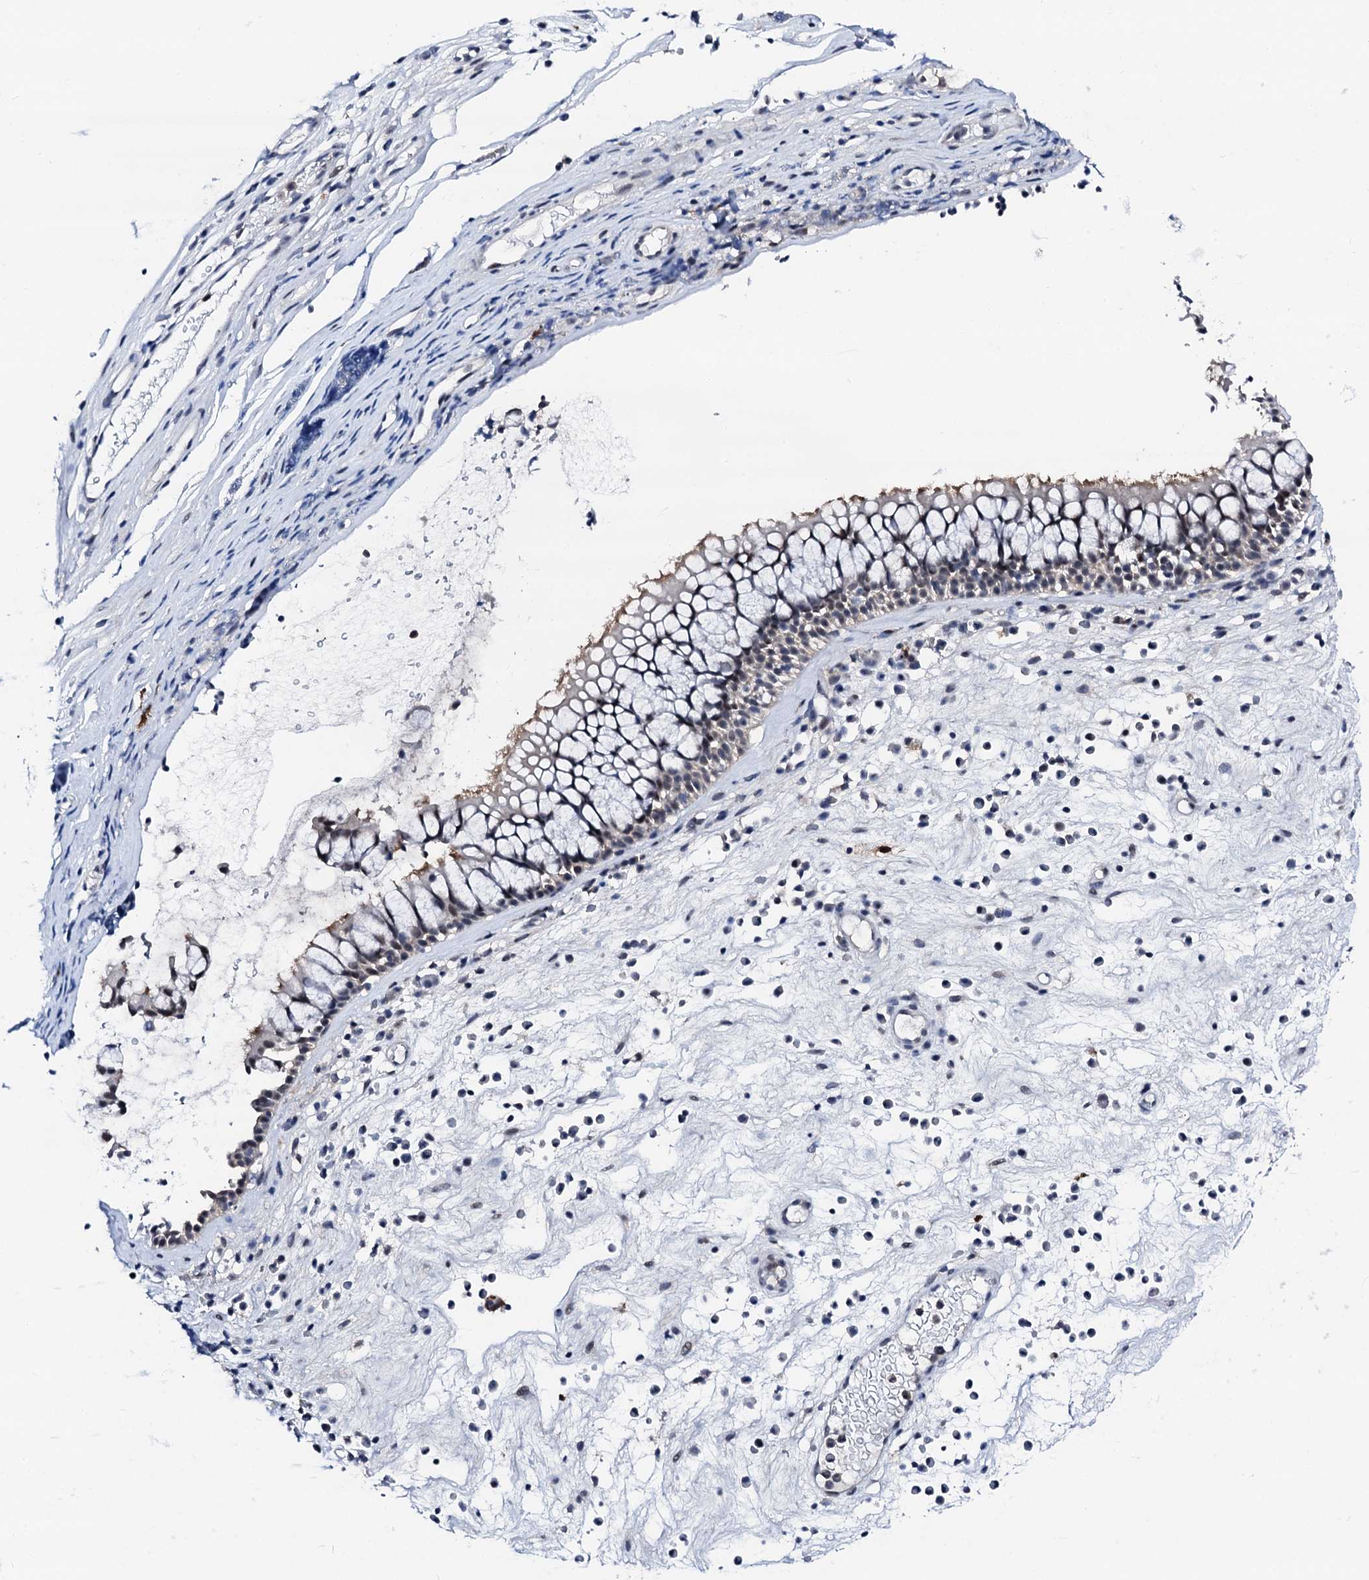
{"staining": {"intensity": "negative", "quantity": "none", "location": "none"}, "tissue": "nasopharynx", "cell_type": "Respiratory epithelial cells", "image_type": "normal", "snomed": [{"axis": "morphology", "description": "Normal tissue, NOS"}, {"axis": "morphology", "description": "Inflammation, NOS"}, {"axis": "morphology", "description": "Malignant melanoma, Metastatic site"}, {"axis": "topography", "description": "Nasopharynx"}], "caption": "Nasopharynx stained for a protein using immunohistochemistry shows no positivity respiratory epithelial cells.", "gene": "TRAFD1", "patient": {"sex": "male", "age": 70}}